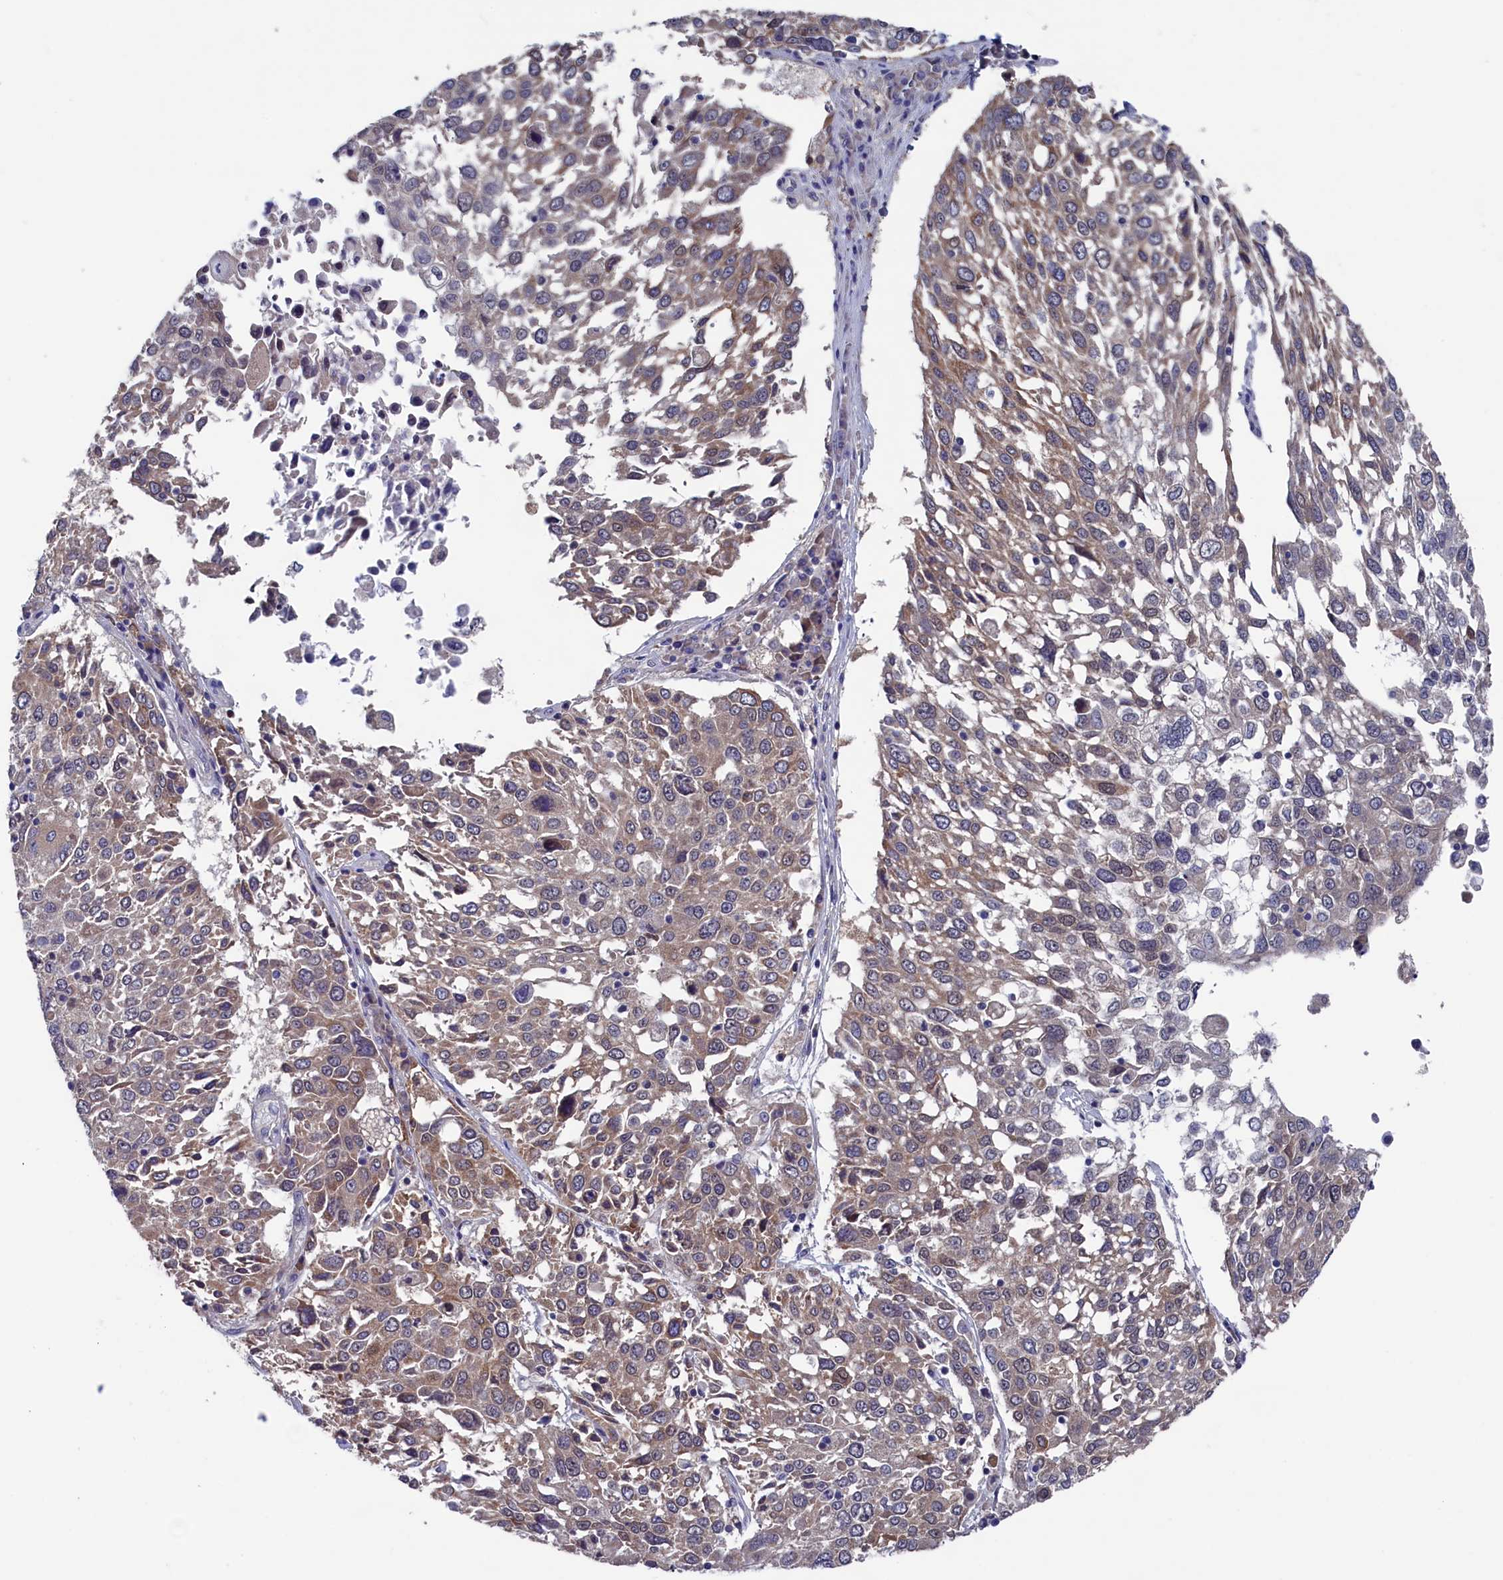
{"staining": {"intensity": "moderate", "quantity": "25%-75%", "location": "cytoplasmic/membranous"}, "tissue": "lung cancer", "cell_type": "Tumor cells", "image_type": "cancer", "snomed": [{"axis": "morphology", "description": "Squamous cell carcinoma, NOS"}, {"axis": "topography", "description": "Lung"}], "caption": "DAB (3,3'-diaminobenzidine) immunohistochemical staining of human lung cancer exhibits moderate cytoplasmic/membranous protein positivity in about 25%-75% of tumor cells.", "gene": "SPATA13", "patient": {"sex": "male", "age": 65}}